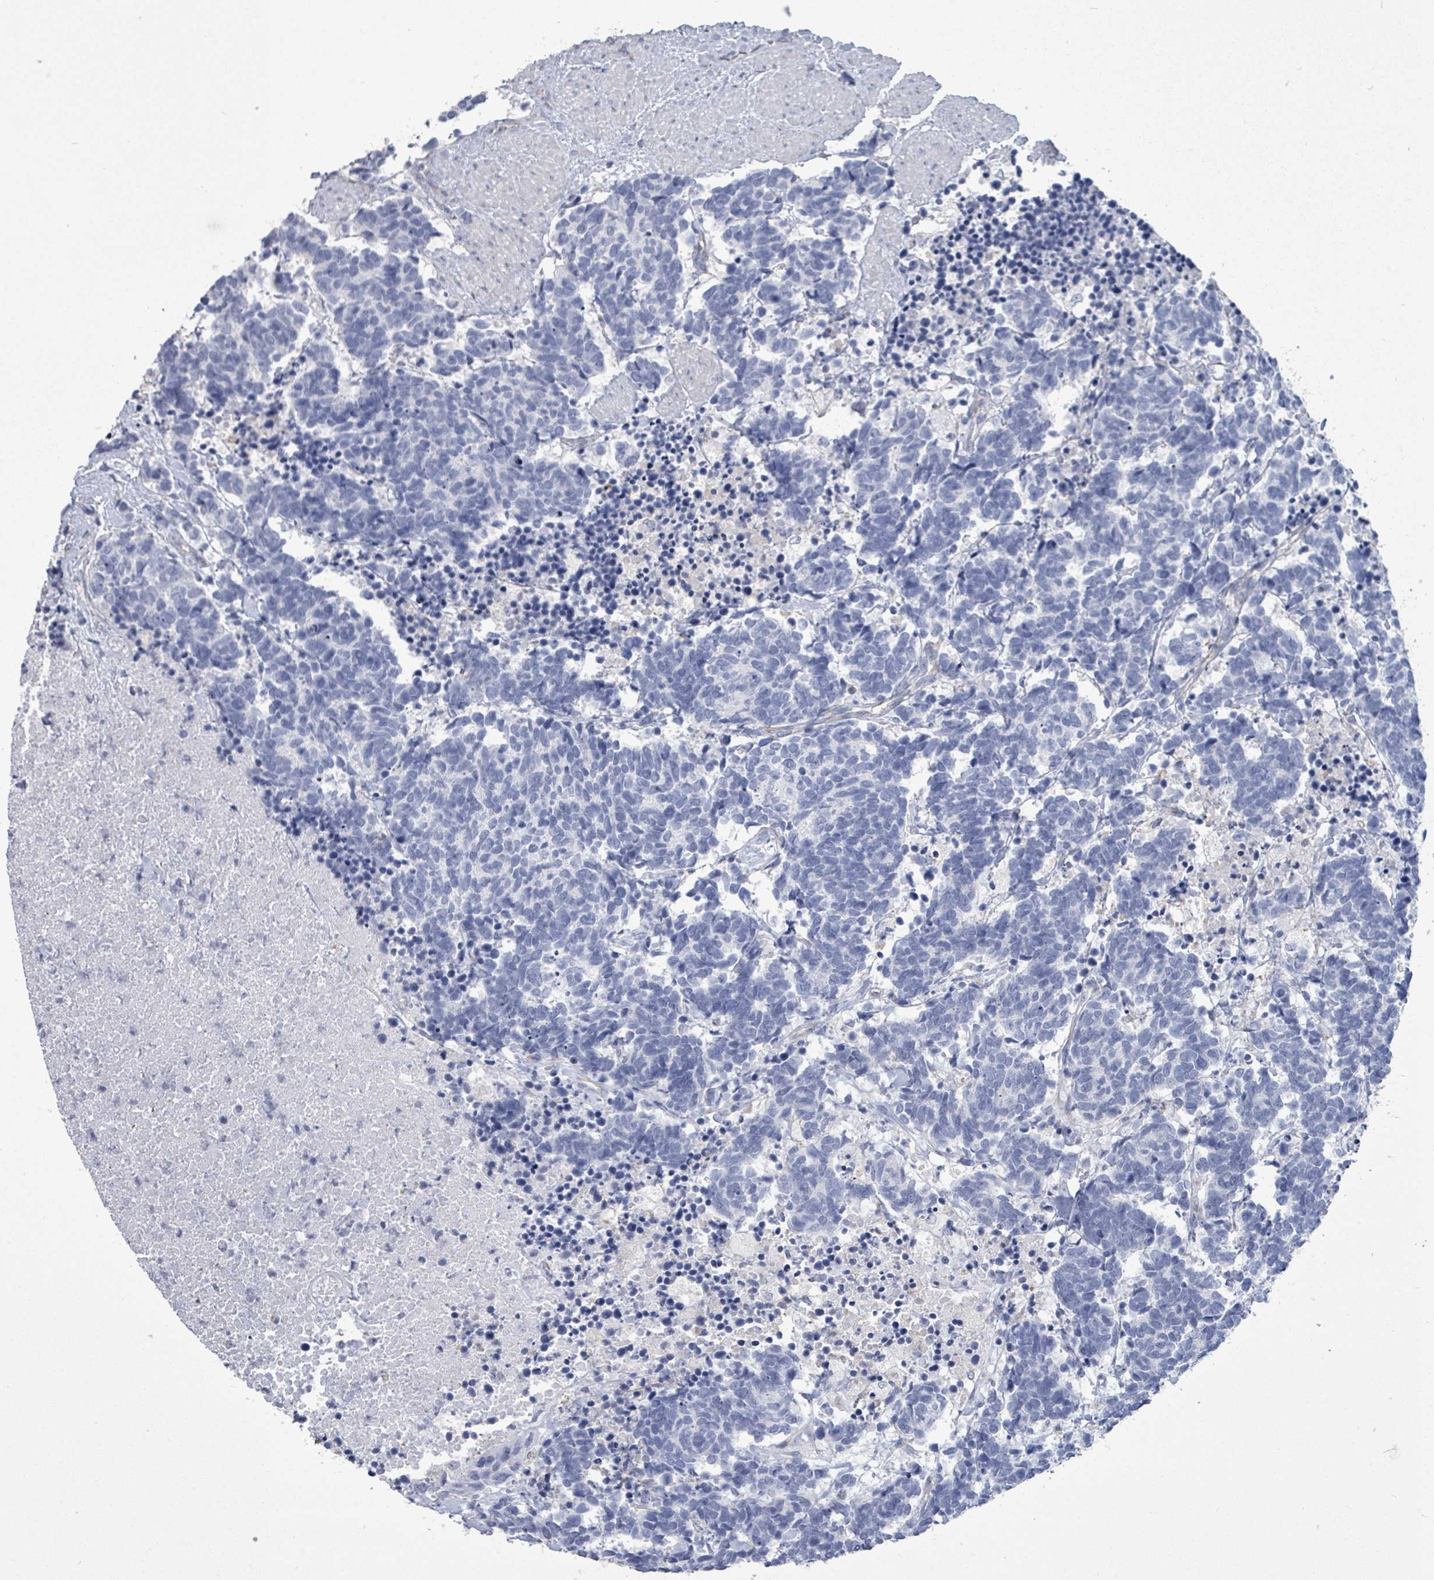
{"staining": {"intensity": "negative", "quantity": "none", "location": "none"}, "tissue": "carcinoid", "cell_type": "Tumor cells", "image_type": "cancer", "snomed": [{"axis": "morphology", "description": "Carcinoma, NOS"}, {"axis": "morphology", "description": "Carcinoid, malignant, NOS"}, {"axis": "topography", "description": "Prostate"}], "caption": "There is no significant staining in tumor cells of carcinoid.", "gene": "CT45A5", "patient": {"sex": "male", "age": 57}}